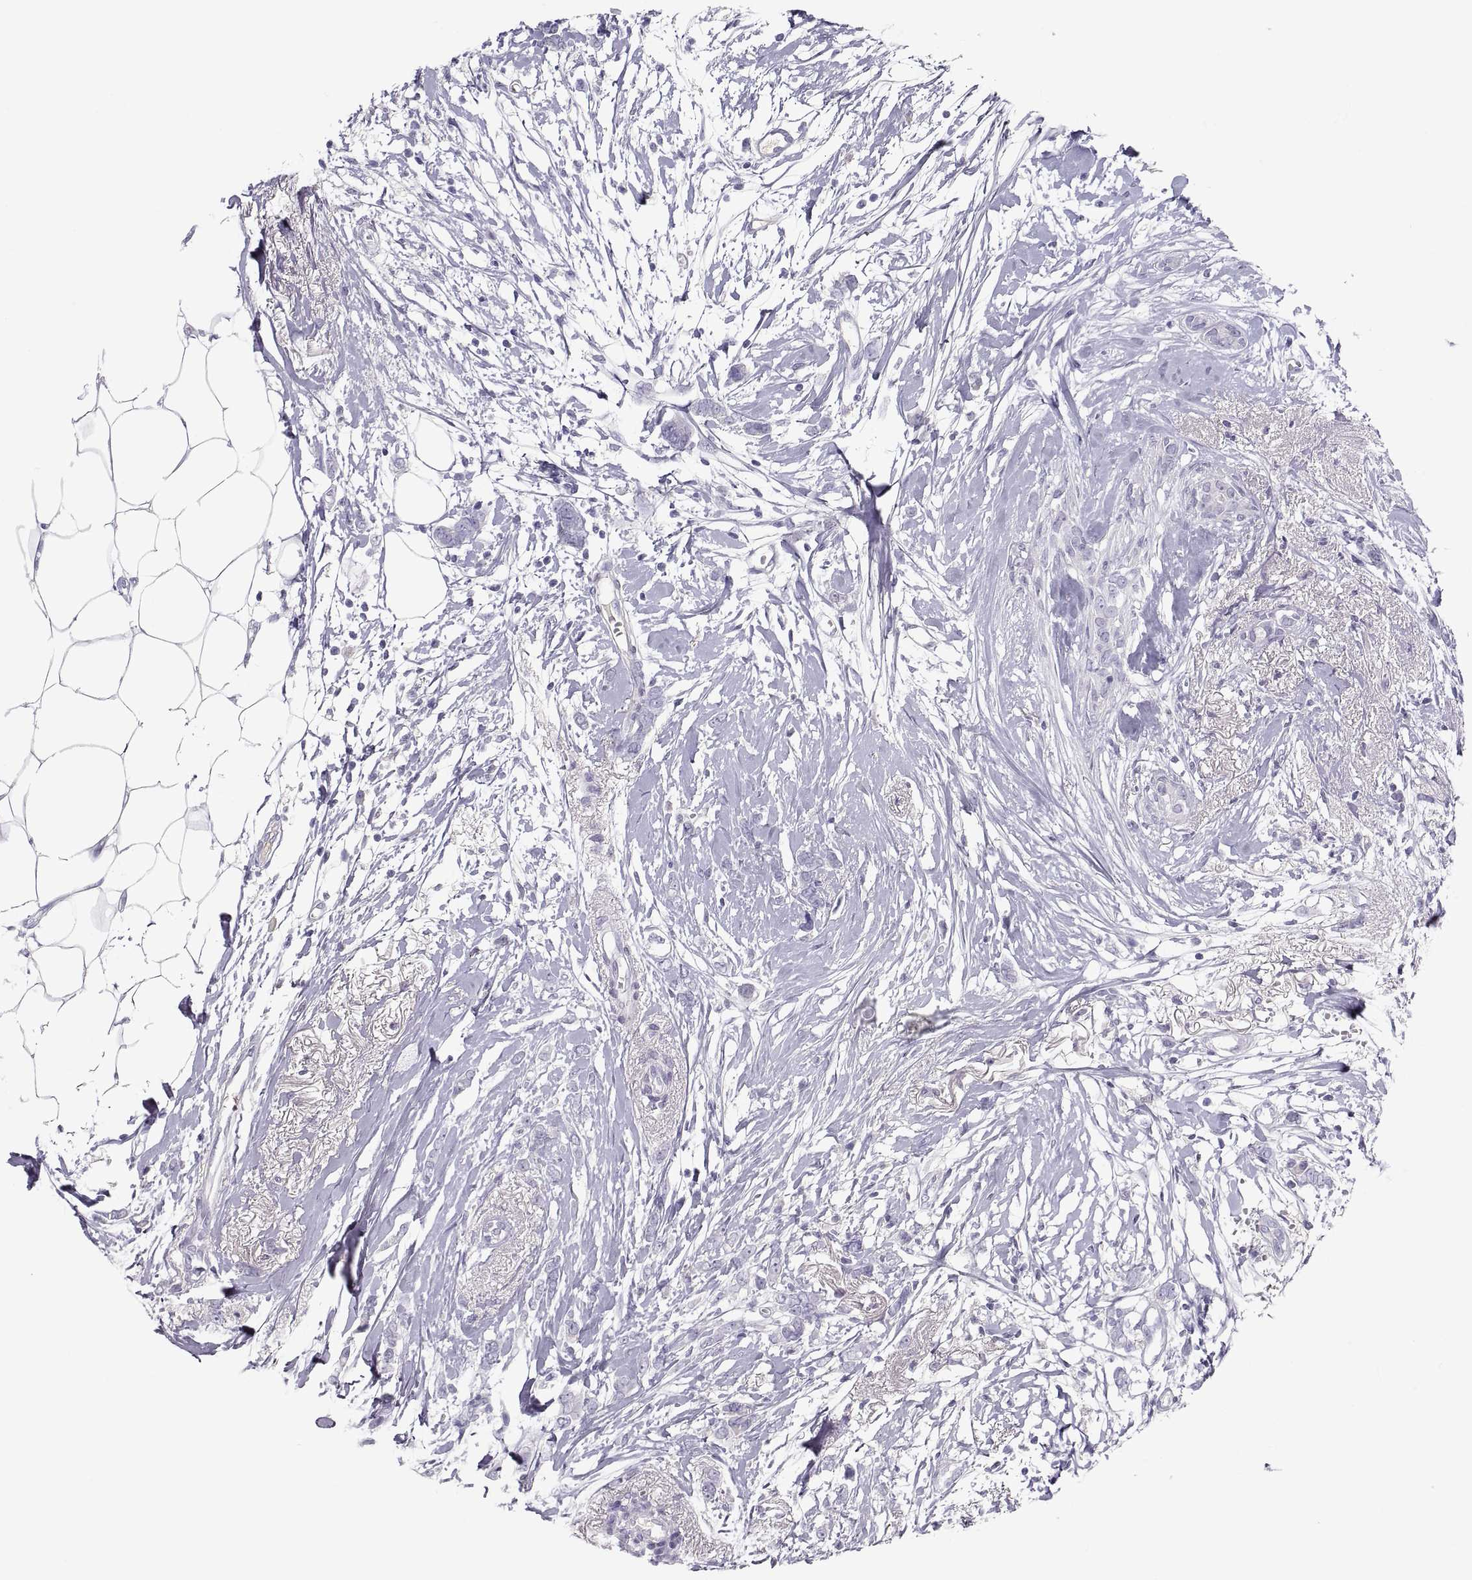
{"staining": {"intensity": "negative", "quantity": "none", "location": "none"}, "tissue": "breast cancer", "cell_type": "Tumor cells", "image_type": "cancer", "snomed": [{"axis": "morphology", "description": "Duct carcinoma"}, {"axis": "topography", "description": "Breast"}], "caption": "The immunohistochemistry (IHC) image has no significant expression in tumor cells of intraductal carcinoma (breast) tissue.", "gene": "MAGEB2", "patient": {"sex": "female", "age": 40}}